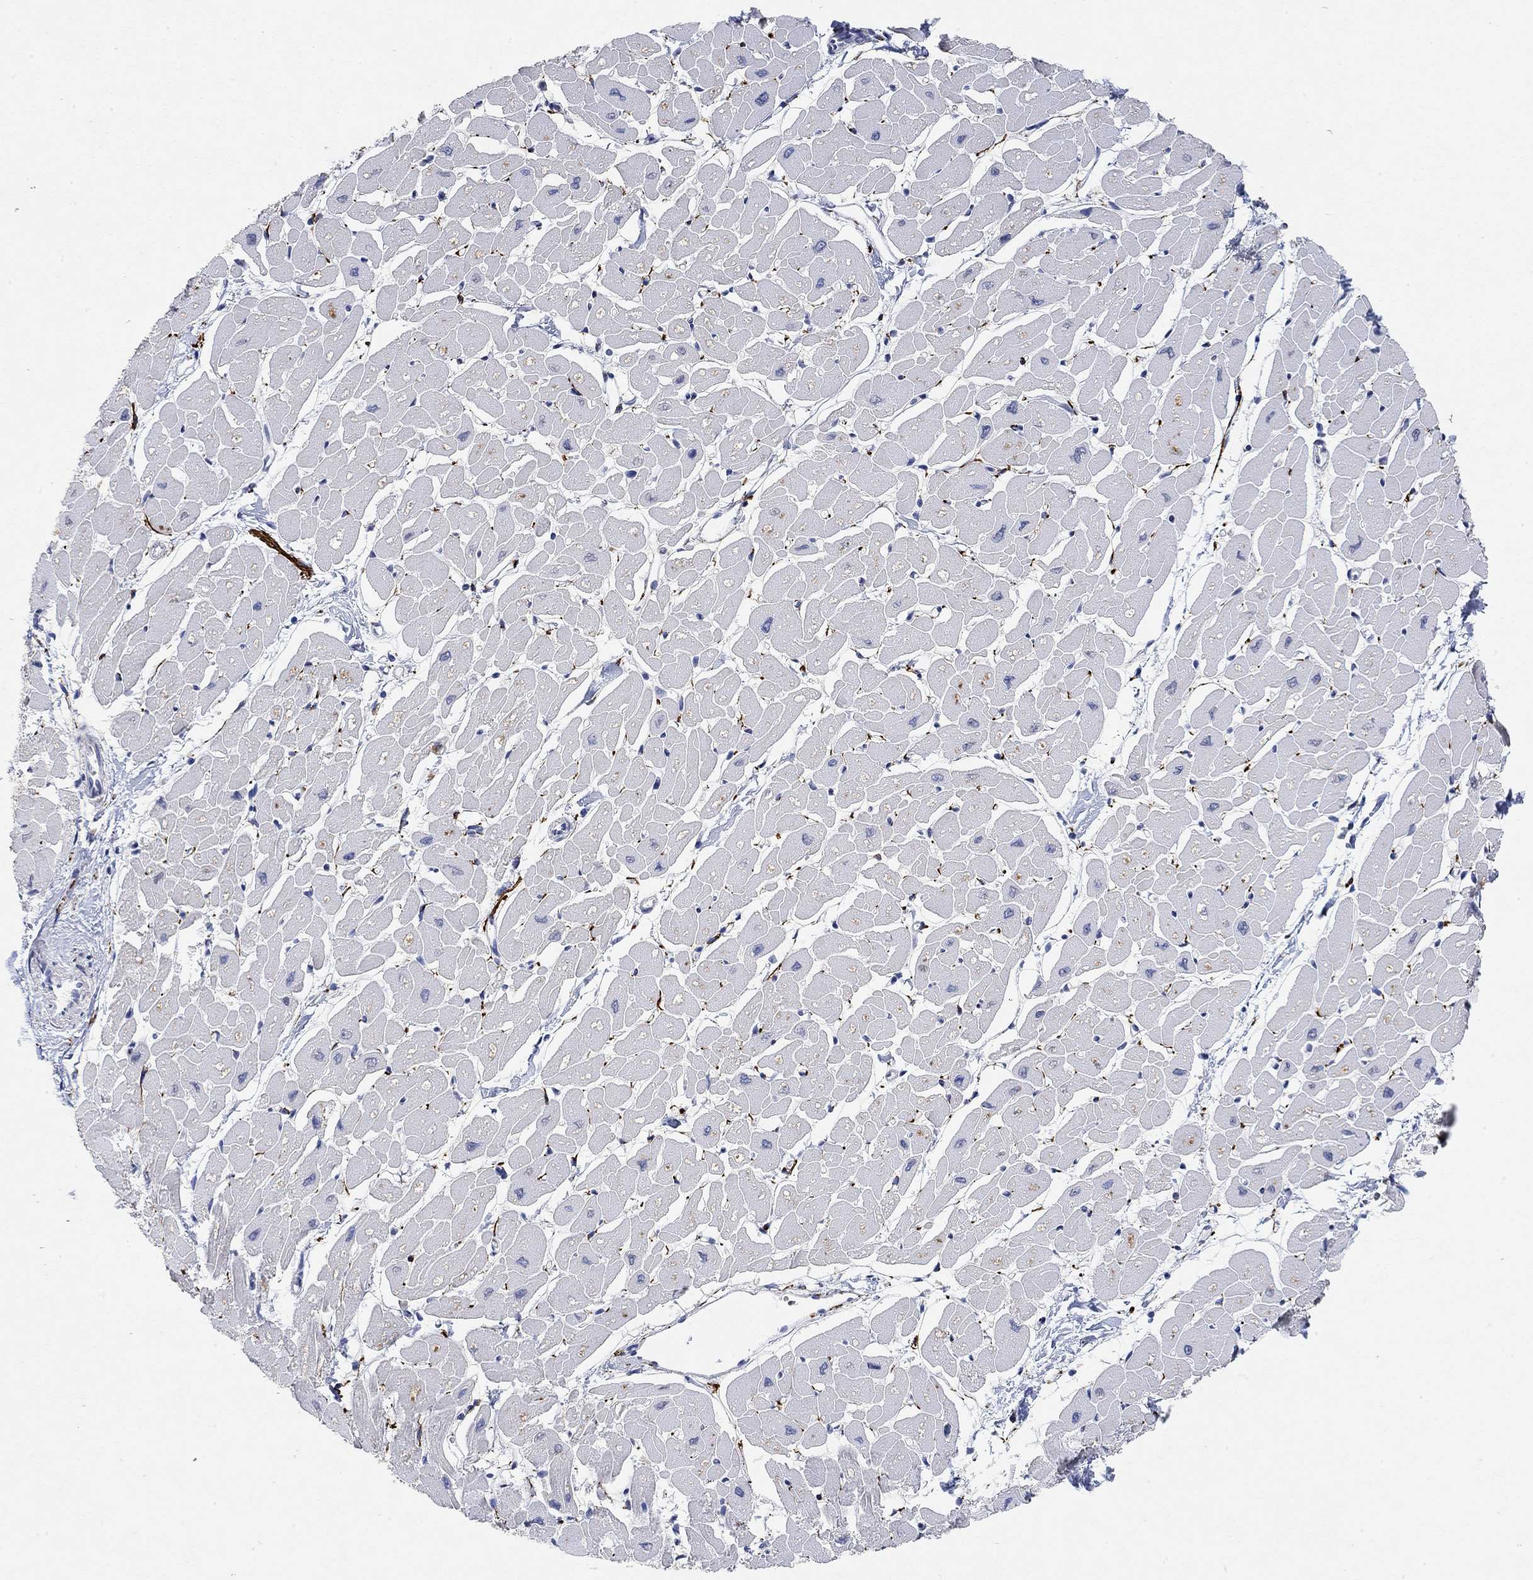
{"staining": {"intensity": "negative", "quantity": "none", "location": "none"}, "tissue": "heart muscle", "cell_type": "Cardiomyocytes", "image_type": "normal", "snomed": [{"axis": "morphology", "description": "Normal tissue, NOS"}, {"axis": "topography", "description": "Heart"}], "caption": "Cardiomyocytes show no significant protein expression in benign heart muscle.", "gene": "VAT1L", "patient": {"sex": "male", "age": 57}}